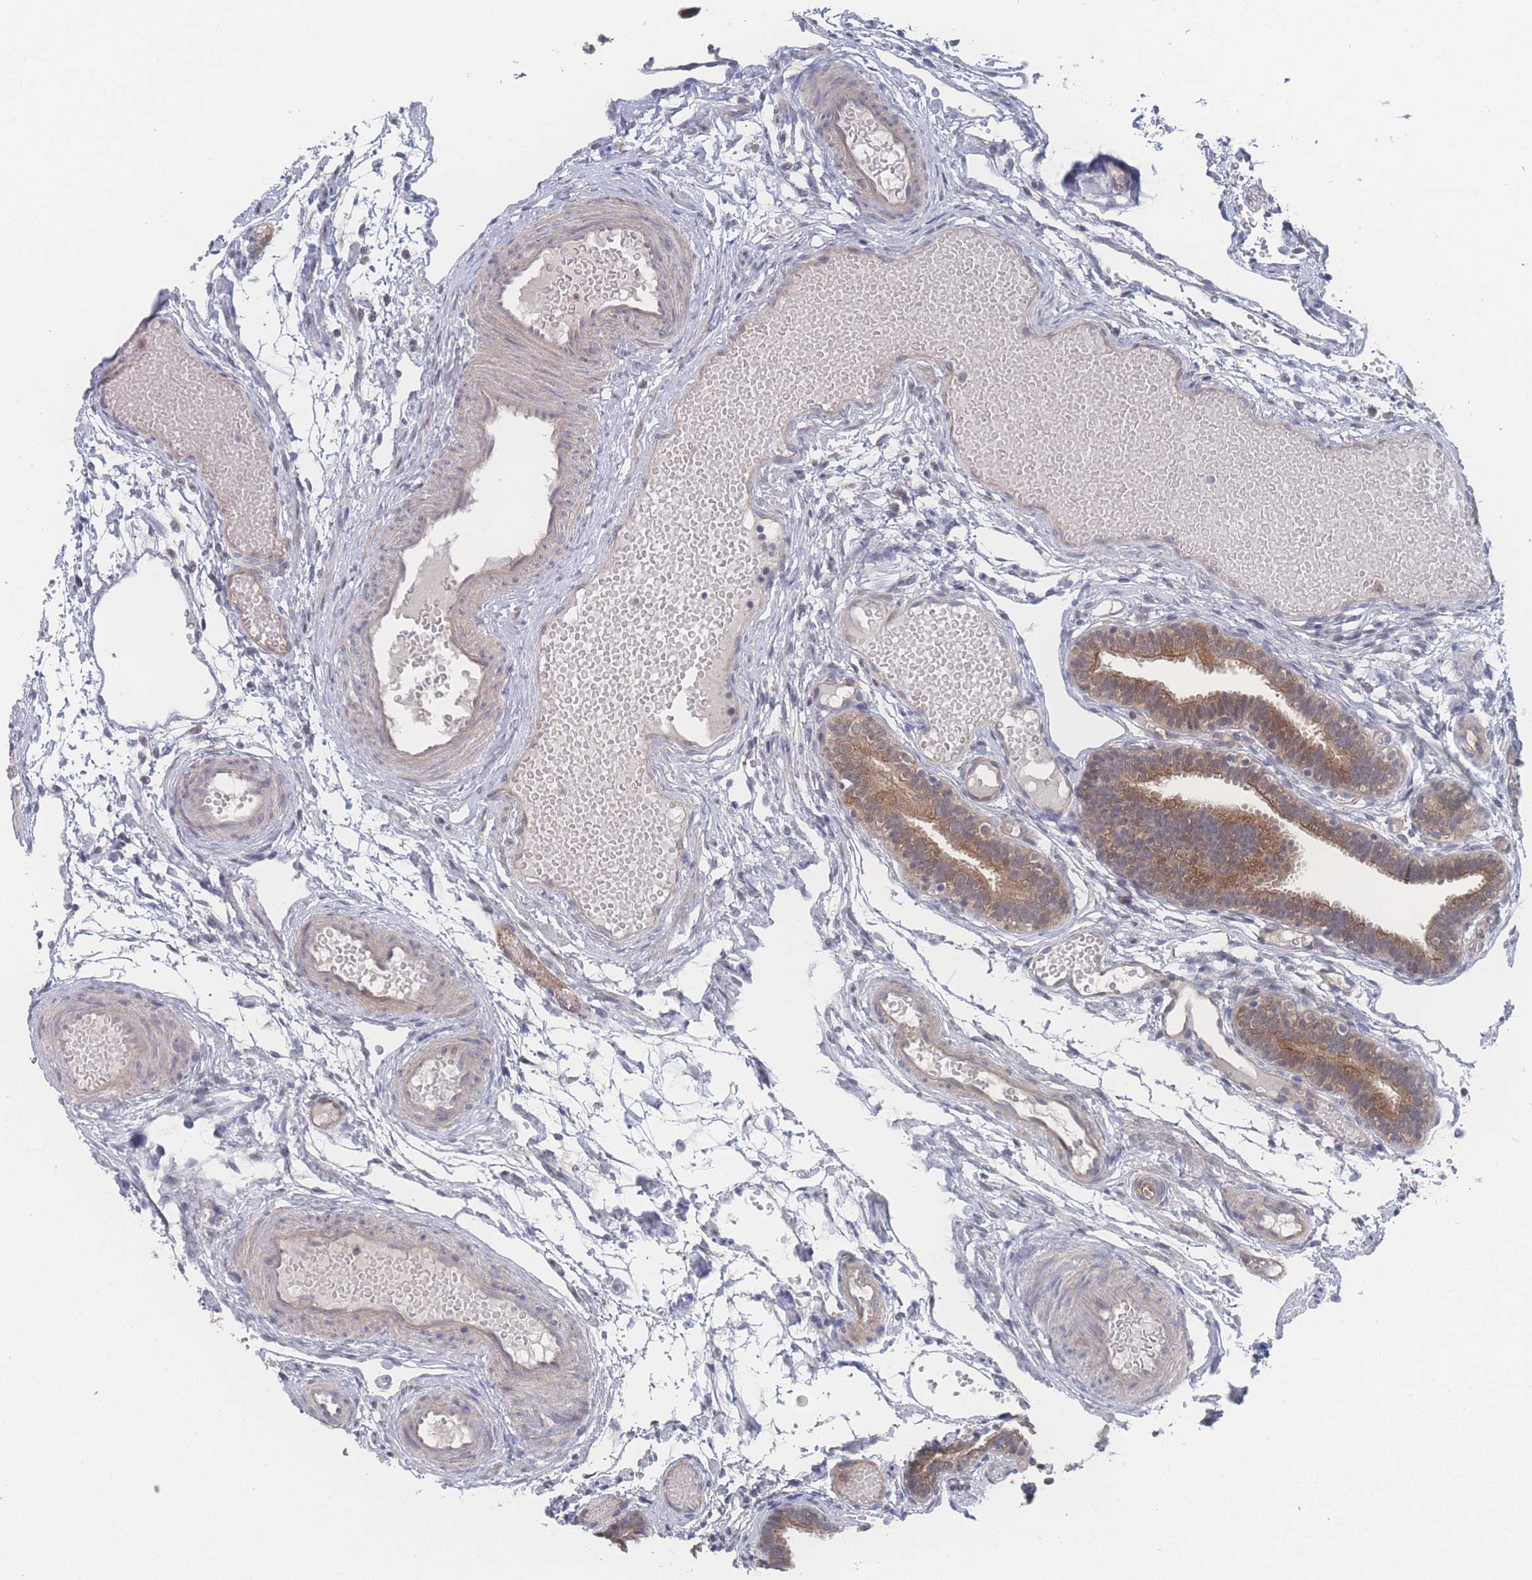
{"staining": {"intensity": "moderate", "quantity": ">75%", "location": "cytoplasmic/membranous,nuclear"}, "tissue": "fallopian tube", "cell_type": "Glandular cells", "image_type": "normal", "snomed": [{"axis": "morphology", "description": "Normal tissue, NOS"}, {"axis": "topography", "description": "Fallopian tube"}], "caption": "Moderate cytoplasmic/membranous,nuclear protein expression is present in approximately >75% of glandular cells in fallopian tube. (brown staining indicates protein expression, while blue staining denotes nuclei).", "gene": "NBEAL1", "patient": {"sex": "female", "age": 37}}